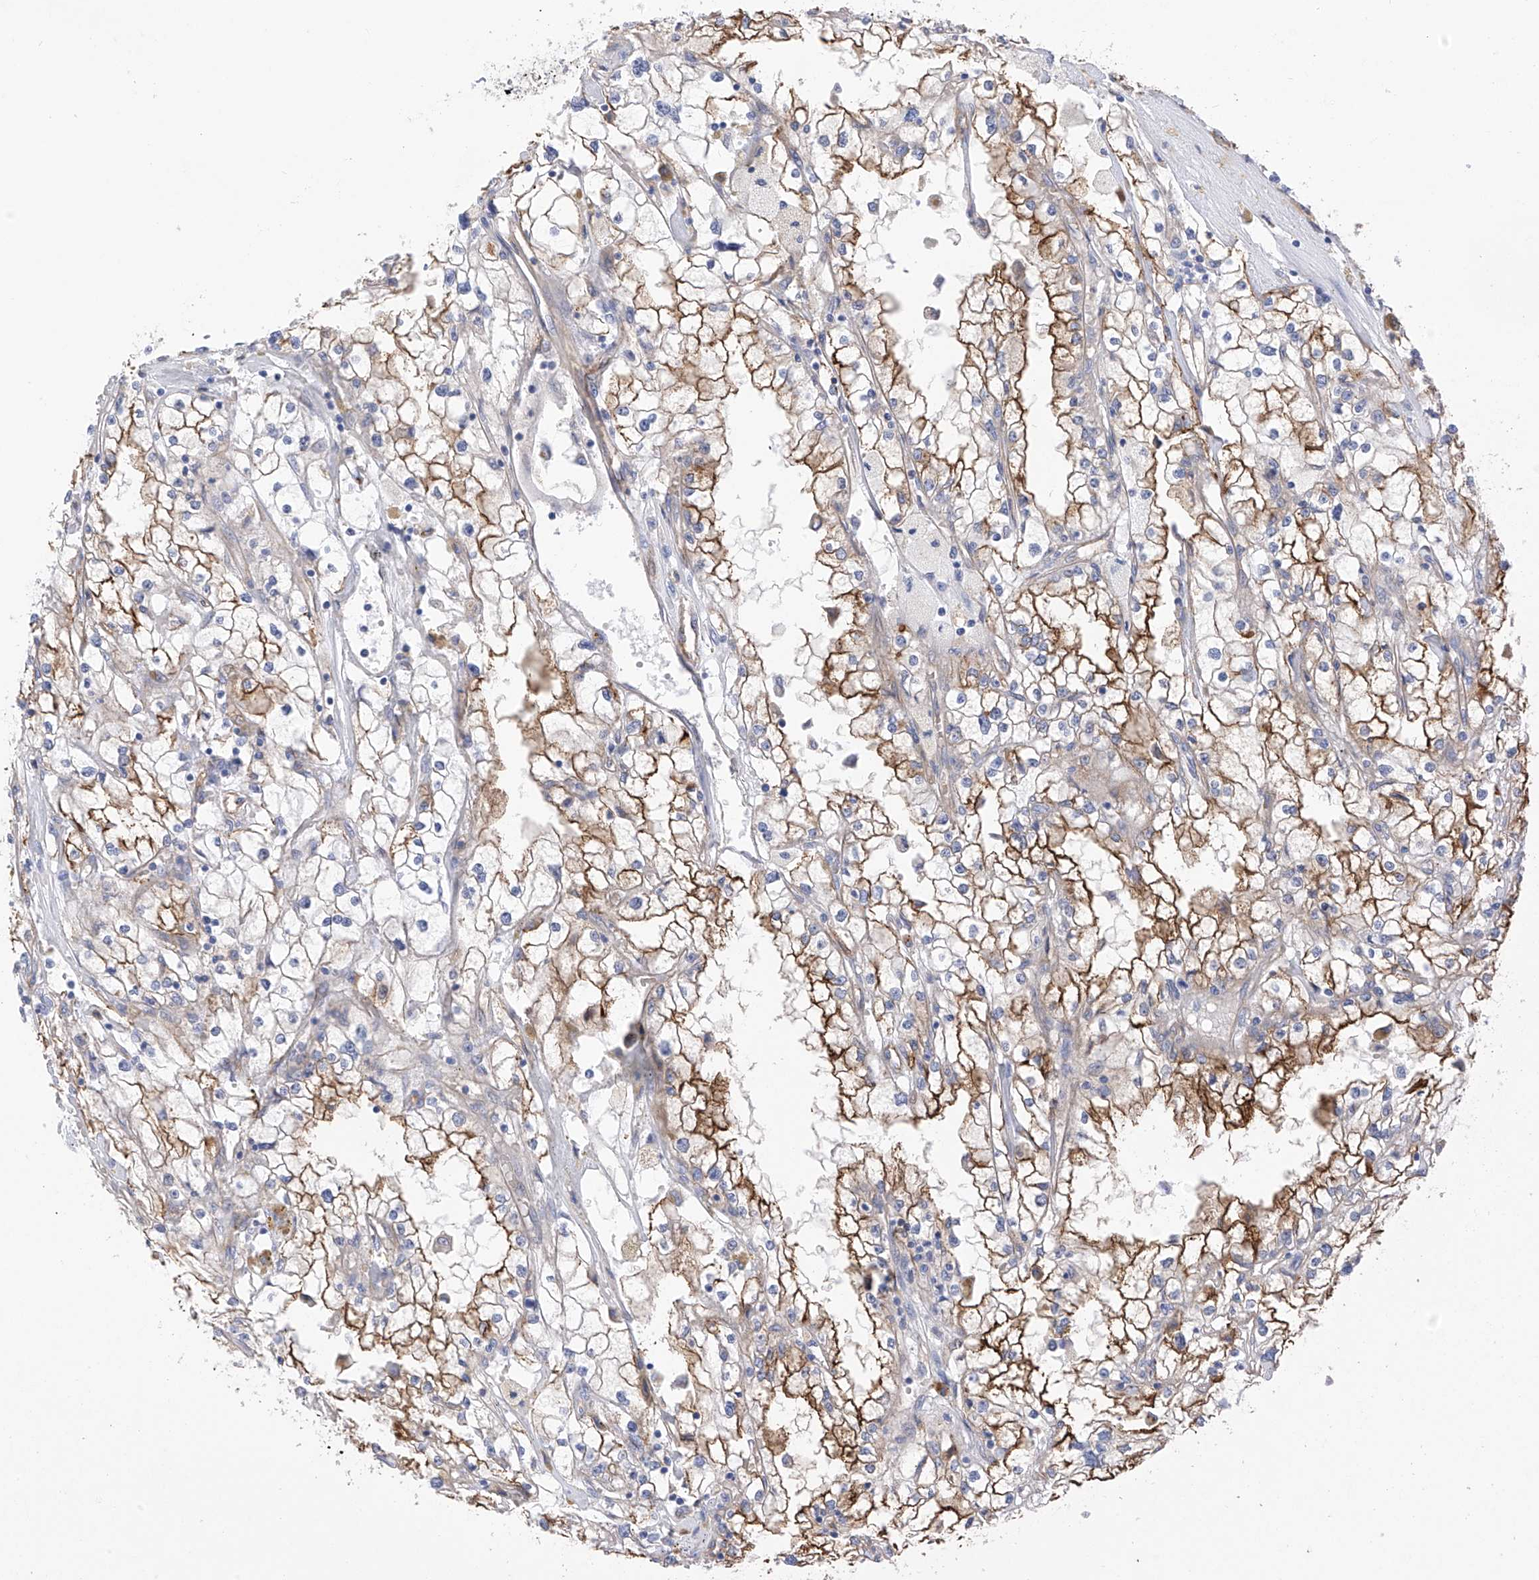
{"staining": {"intensity": "moderate", "quantity": "25%-75%", "location": "cytoplasmic/membranous"}, "tissue": "renal cancer", "cell_type": "Tumor cells", "image_type": "cancer", "snomed": [{"axis": "morphology", "description": "Adenocarcinoma, NOS"}, {"axis": "topography", "description": "Kidney"}], "caption": "Immunohistochemistry (IHC) staining of renal cancer, which exhibits medium levels of moderate cytoplasmic/membranous staining in about 25%-75% of tumor cells indicating moderate cytoplasmic/membranous protein positivity. The staining was performed using DAB (3,3'-diaminobenzidine) (brown) for protein detection and nuclei were counterstained in hematoxylin (blue).", "gene": "ITGA9", "patient": {"sex": "male", "age": 56}}